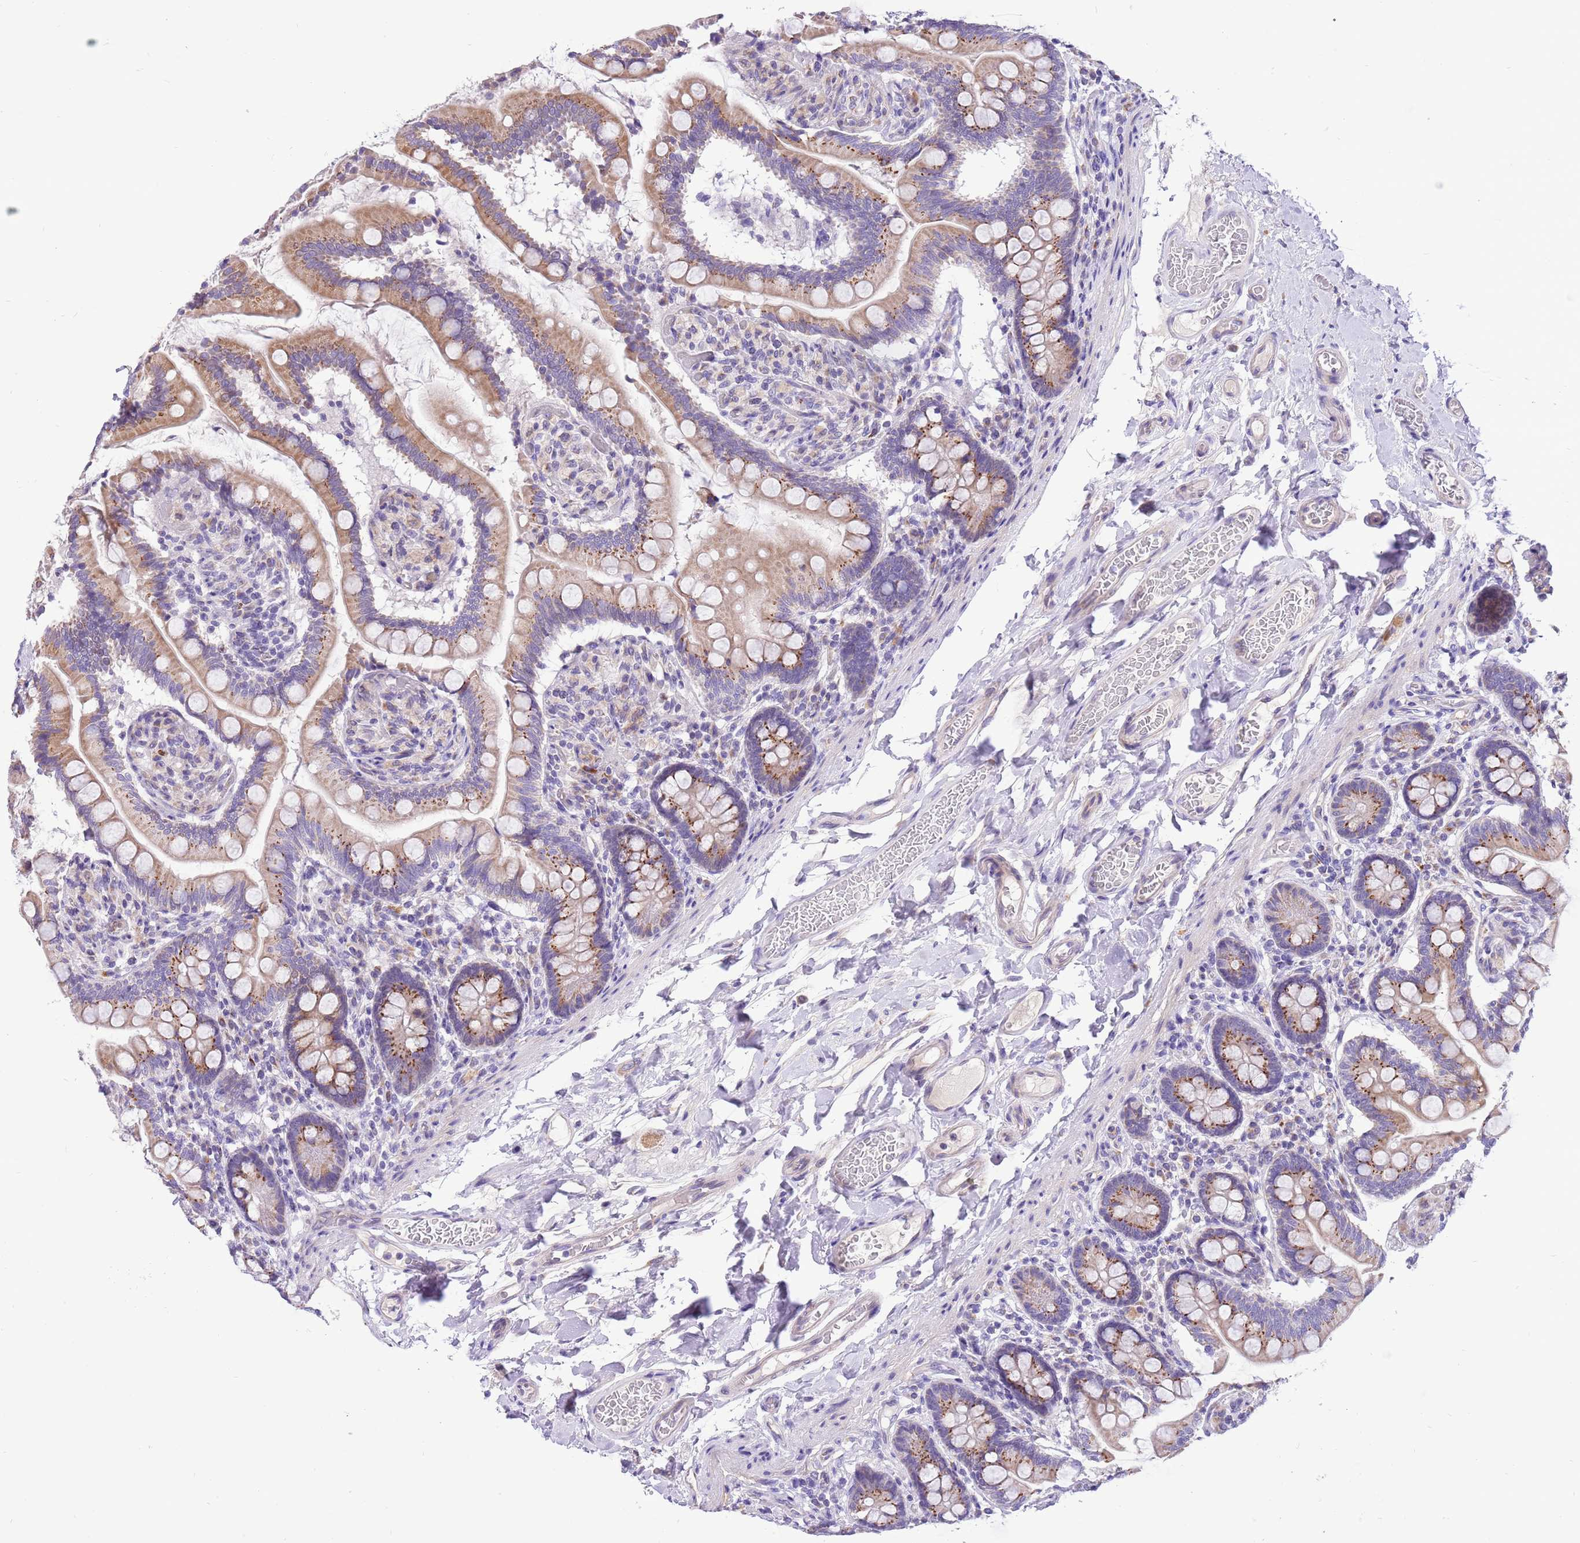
{"staining": {"intensity": "moderate", "quantity": ">75%", "location": "cytoplasmic/membranous"}, "tissue": "small intestine", "cell_type": "Glandular cells", "image_type": "normal", "snomed": [{"axis": "morphology", "description": "Normal tissue, NOS"}, {"axis": "topography", "description": "Small intestine"}], "caption": "Immunohistochemical staining of normal small intestine displays medium levels of moderate cytoplasmic/membranous positivity in approximately >75% of glandular cells. The protein of interest is shown in brown color, while the nuclei are stained blue.", "gene": "COX17", "patient": {"sex": "female", "age": 64}}